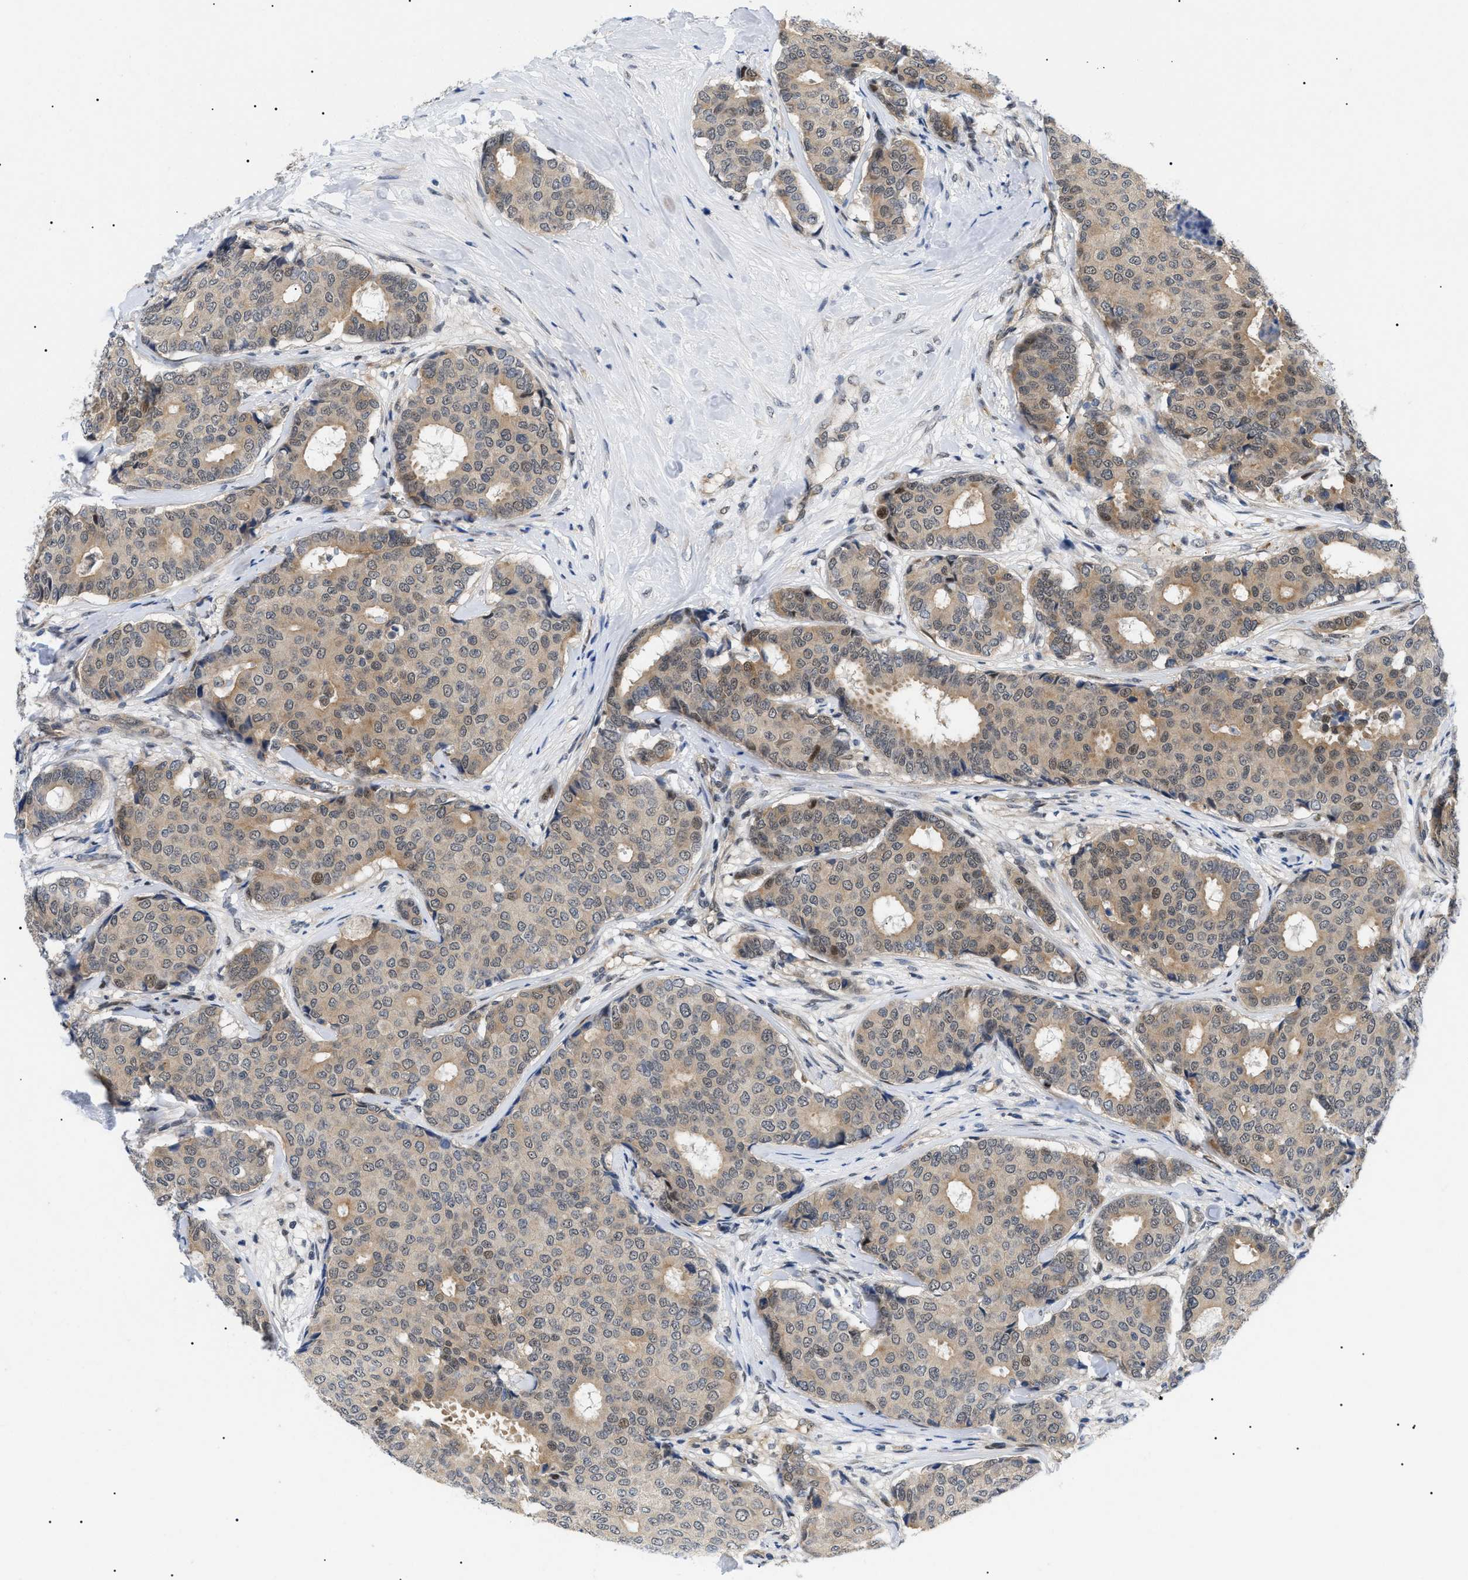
{"staining": {"intensity": "moderate", "quantity": ">75%", "location": "cytoplasmic/membranous,nuclear"}, "tissue": "breast cancer", "cell_type": "Tumor cells", "image_type": "cancer", "snomed": [{"axis": "morphology", "description": "Duct carcinoma"}, {"axis": "topography", "description": "Breast"}], "caption": "Breast cancer (invasive ductal carcinoma) stained with a brown dye displays moderate cytoplasmic/membranous and nuclear positive expression in approximately >75% of tumor cells.", "gene": "GARRE1", "patient": {"sex": "female", "age": 75}}